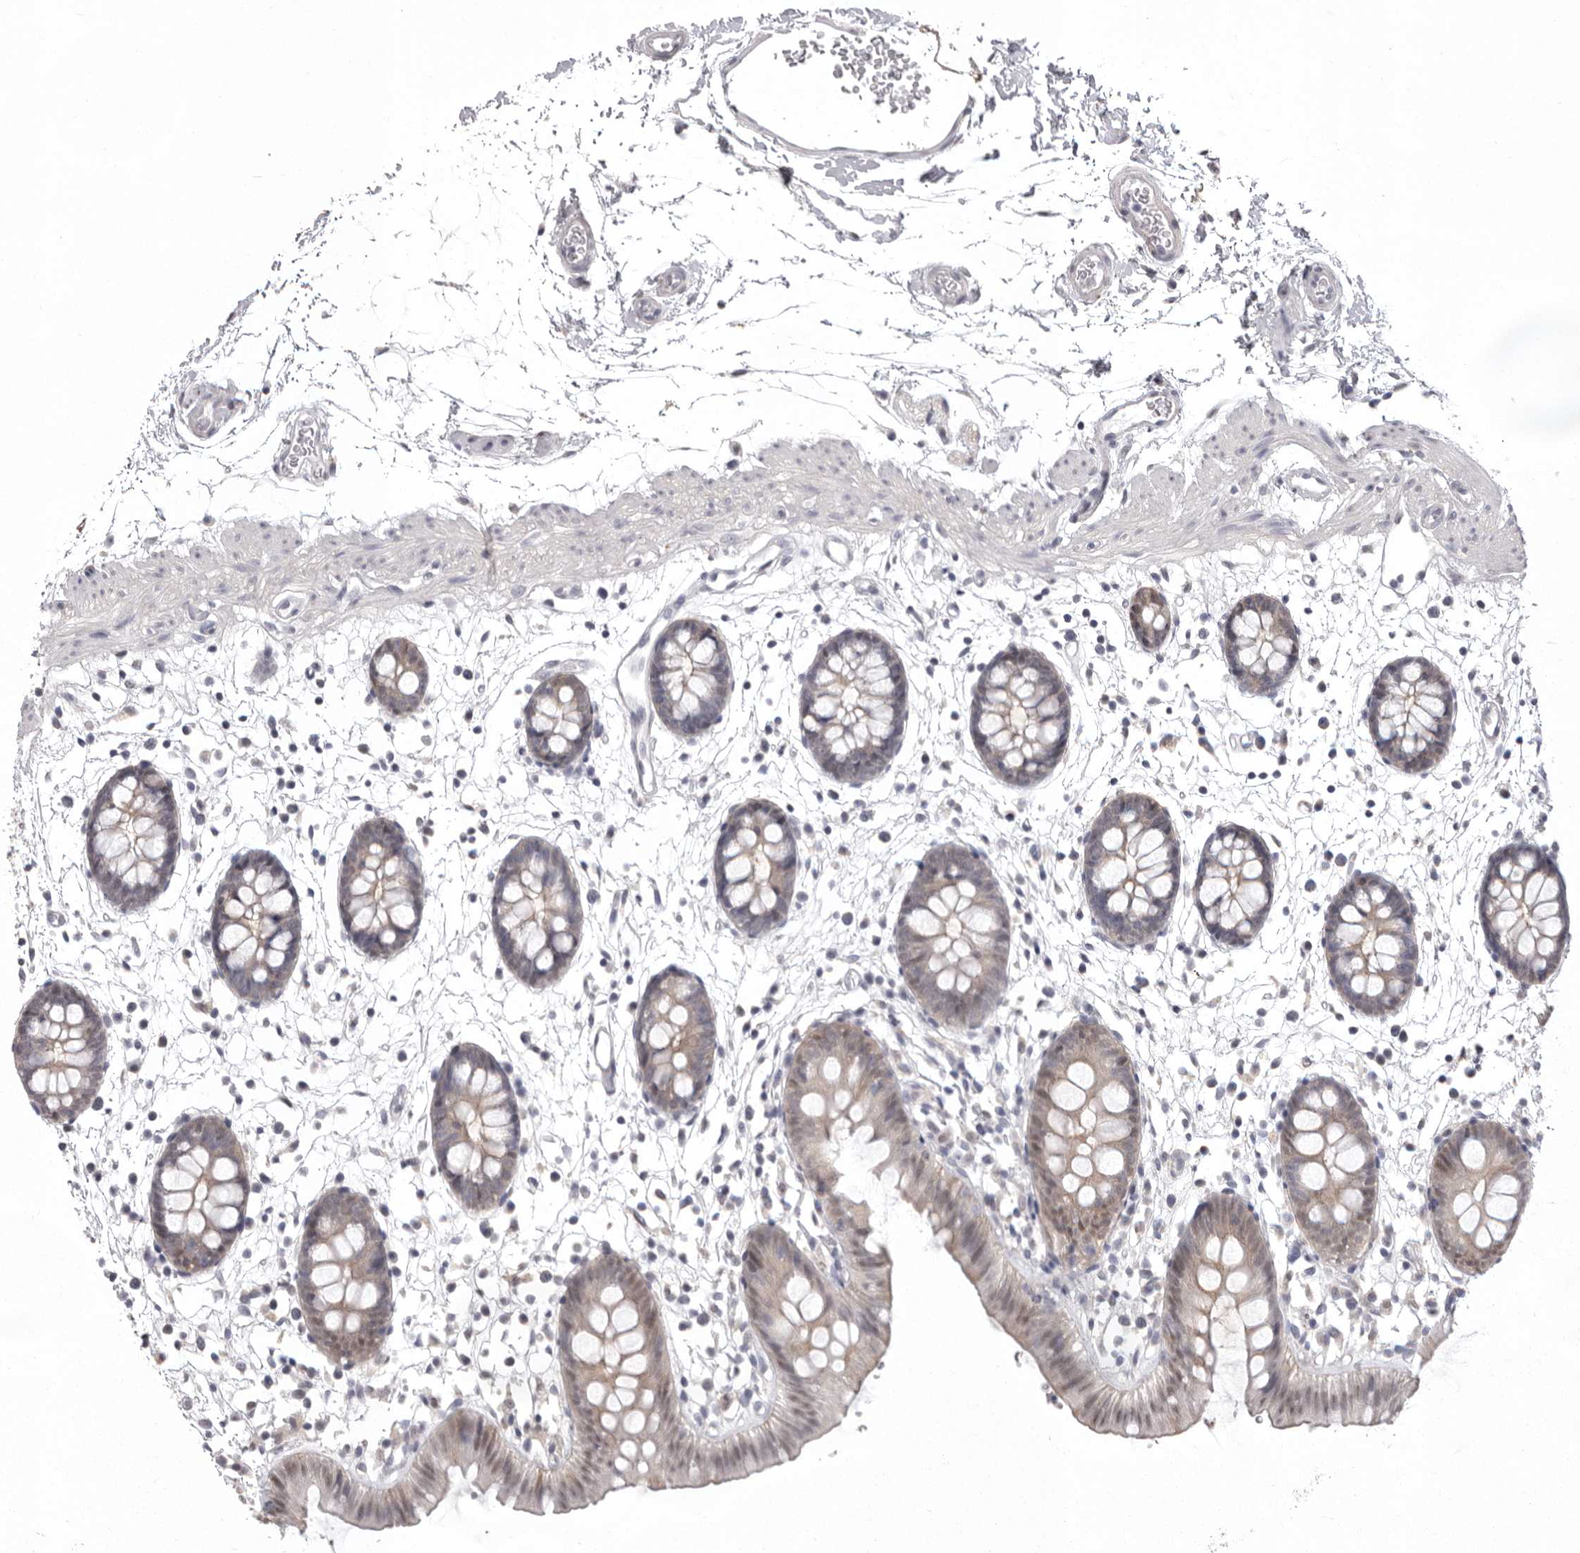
{"staining": {"intensity": "negative", "quantity": "none", "location": "none"}, "tissue": "colon", "cell_type": "Endothelial cells", "image_type": "normal", "snomed": [{"axis": "morphology", "description": "Normal tissue, NOS"}, {"axis": "topography", "description": "Colon"}], "caption": "This is a photomicrograph of IHC staining of normal colon, which shows no staining in endothelial cells.", "gene": "MDH1", "patient": {"sex": "male", "age": 56}}